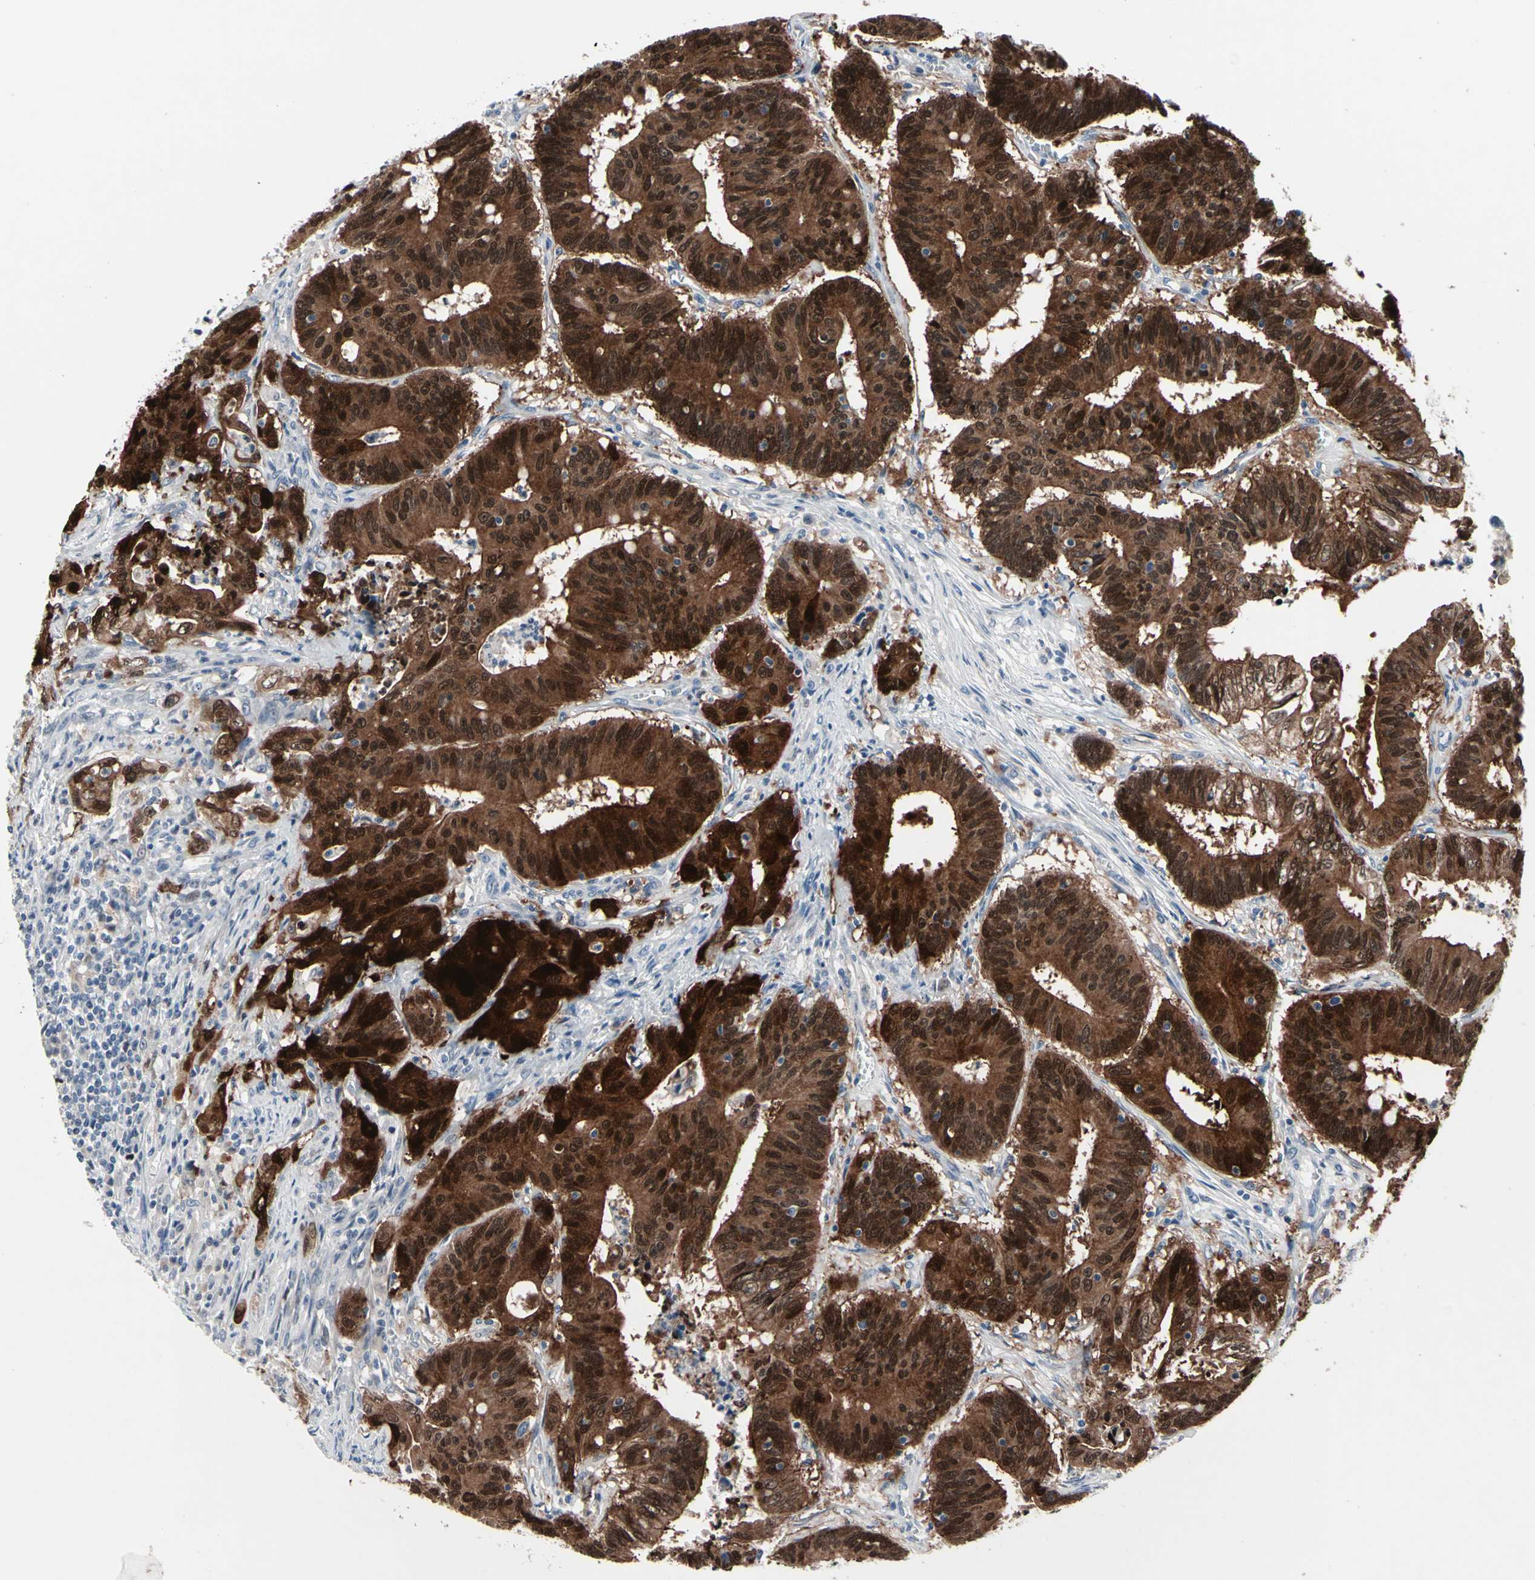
{"staining": {"intensity": "strong", "quantity": ">75%", "location": "cytoplasmic/membranous,nuclear"}, "tissue": "colorectal cancer", "cell_type": "Tumor cells", "image_type": "cancer", "snomed": [{"axis": "morphology", "description": "Adenocarcinoma, NOS"}, {"axis": "topography", "description": "Colon"}], "caption": "This photomicrograph shows adenocarcinoma (colorectal) stained with immunohistochemistry to label a protein in brown. The cytoplasmic/membranous and nuclear of tumor cells show strong positivity for the protein. Nuclei are counter-stained blue.", "gene": "TXN", "patient": {"sex": "male", "age": 45}}